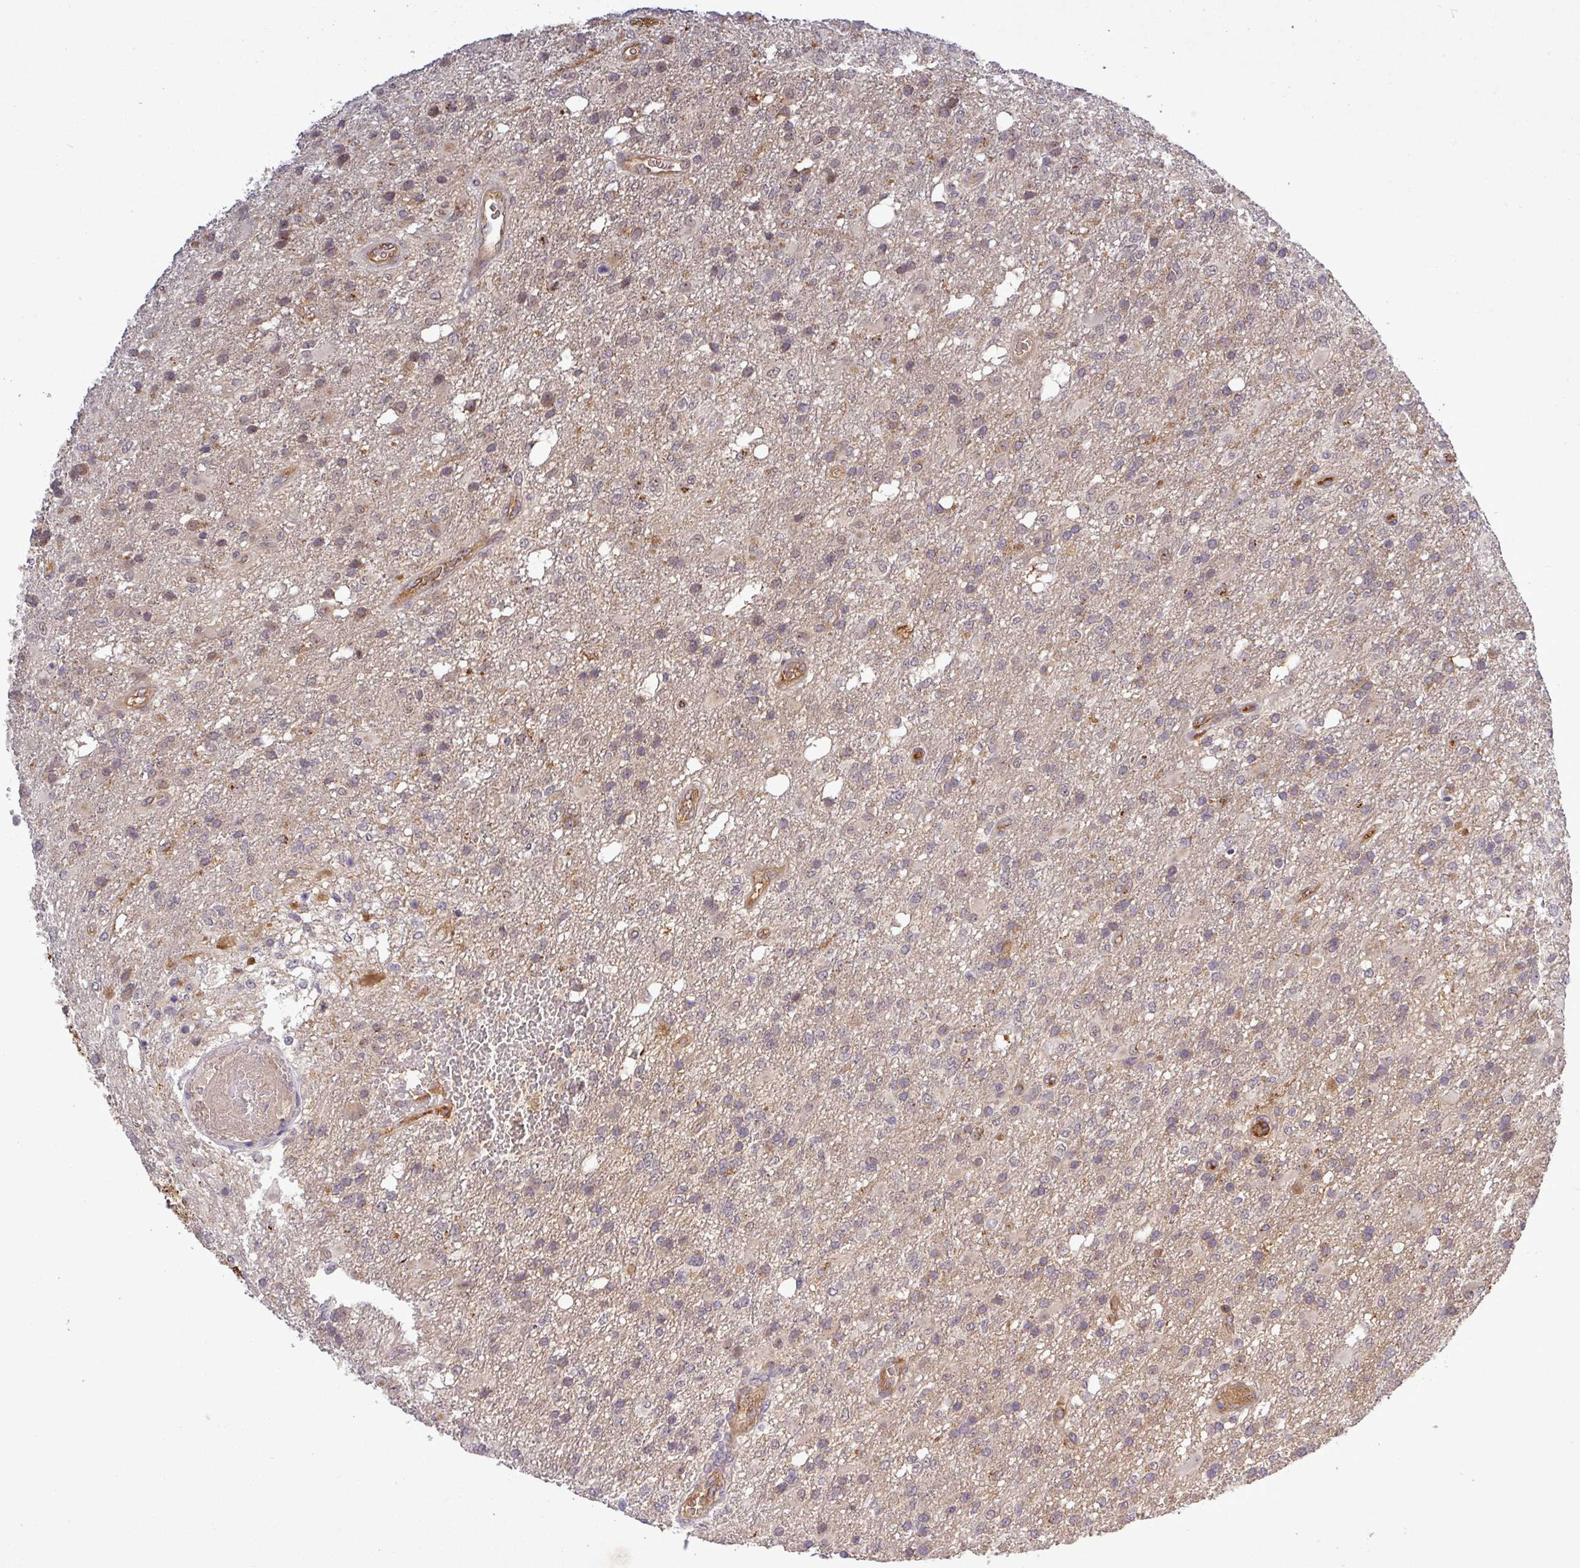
{"staining": {"intensity": "weak", "quantity": "<25%", "location": "cytoplasmic/membranous"}, "tissue": "glioma", "cell_type": "Tumor cells", "image_type": "cancer", "snomed": [{"axis": "morphology", "description": "Glioma, malignant, High grade"}, {"axis": "topography", "description": "Brain"}], "caption": "Photomicrograph shows no protein staining in tumor cells of malignant glioma (high-grade) tissue.", "gene": "PCDH1", "patient": {"sex": "female", "age": 74}}